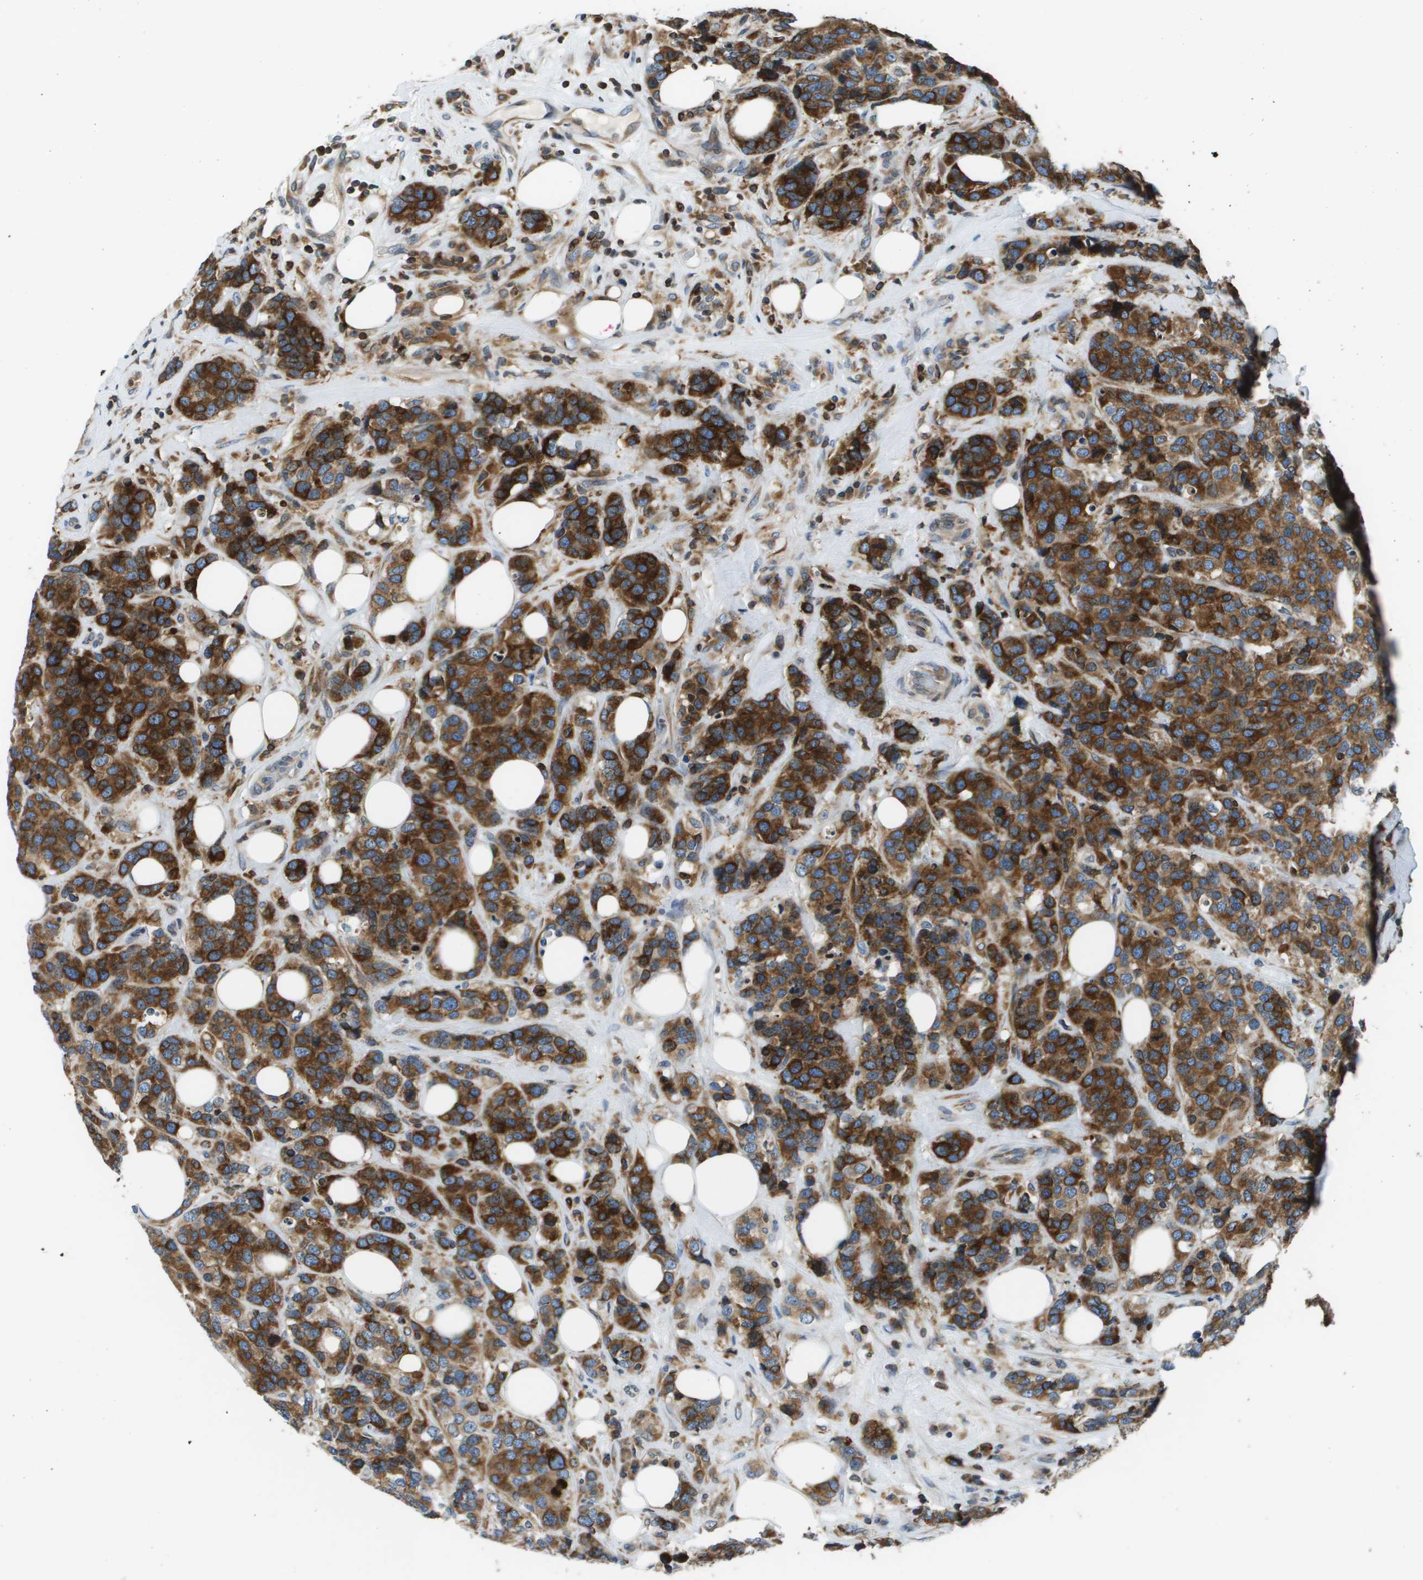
{"staining": {"intensity": "strong", "quantity": ">75%", "location": "cytoplasmic/membranous"}, "tissue": "breast cancer", "cell_type": "Tumor cells", "image_type": "cancer", "snomed": [{"axis": "morphology", "description": "Lobular carcinoma"}, {"axis": "topography", "description": "Breast"}], "caption": "Lobular carcinoma (breast) stained for a protein exhibits strong cytoplasmic/membranous positivity in tumor cells.", "gene": "ESYT1", "patient": {"sex": "female", "age": 59}}